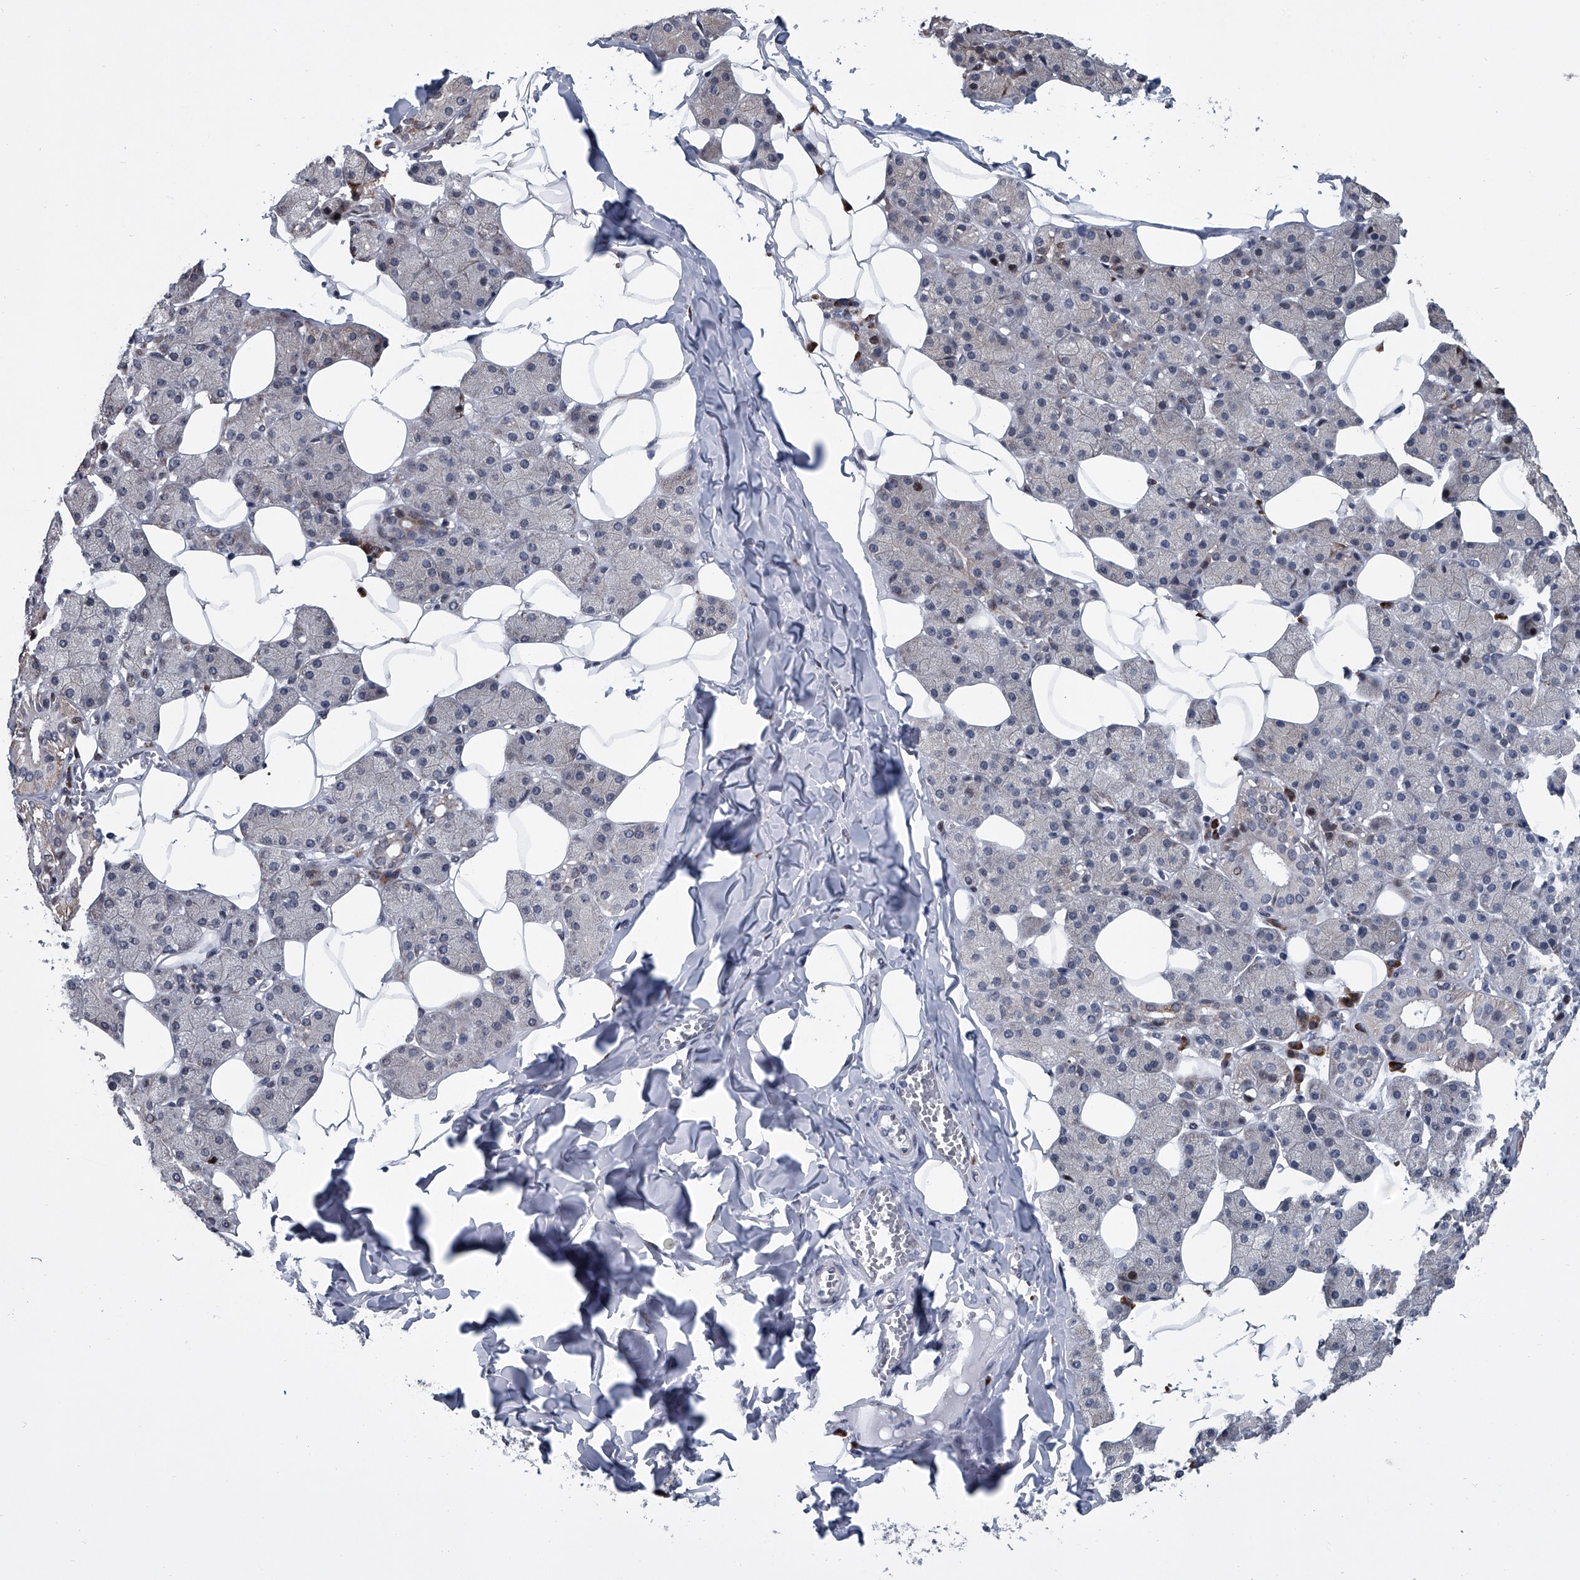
{"staining": {"intensity": "moderate", "quantity": "<25%", "location": "cytoplasmic/membranous"}, "tissue": "salivary gland", "cell_type": "Glandular cells", "image_type": "normal", "snomed": [{"axis": "morphology", "description": "Normal tissue, NOS"}, {"axis": "topography", "description": "Salivary gland"}], "caption": "Immunohistochemical staining of normal human salivary gland displays moderate cytoplasmic/membranous protein expression in about <25% of glandular cells.", "gene": "PPP2R5D", "patient": {"sex": "female", "age": 33}}